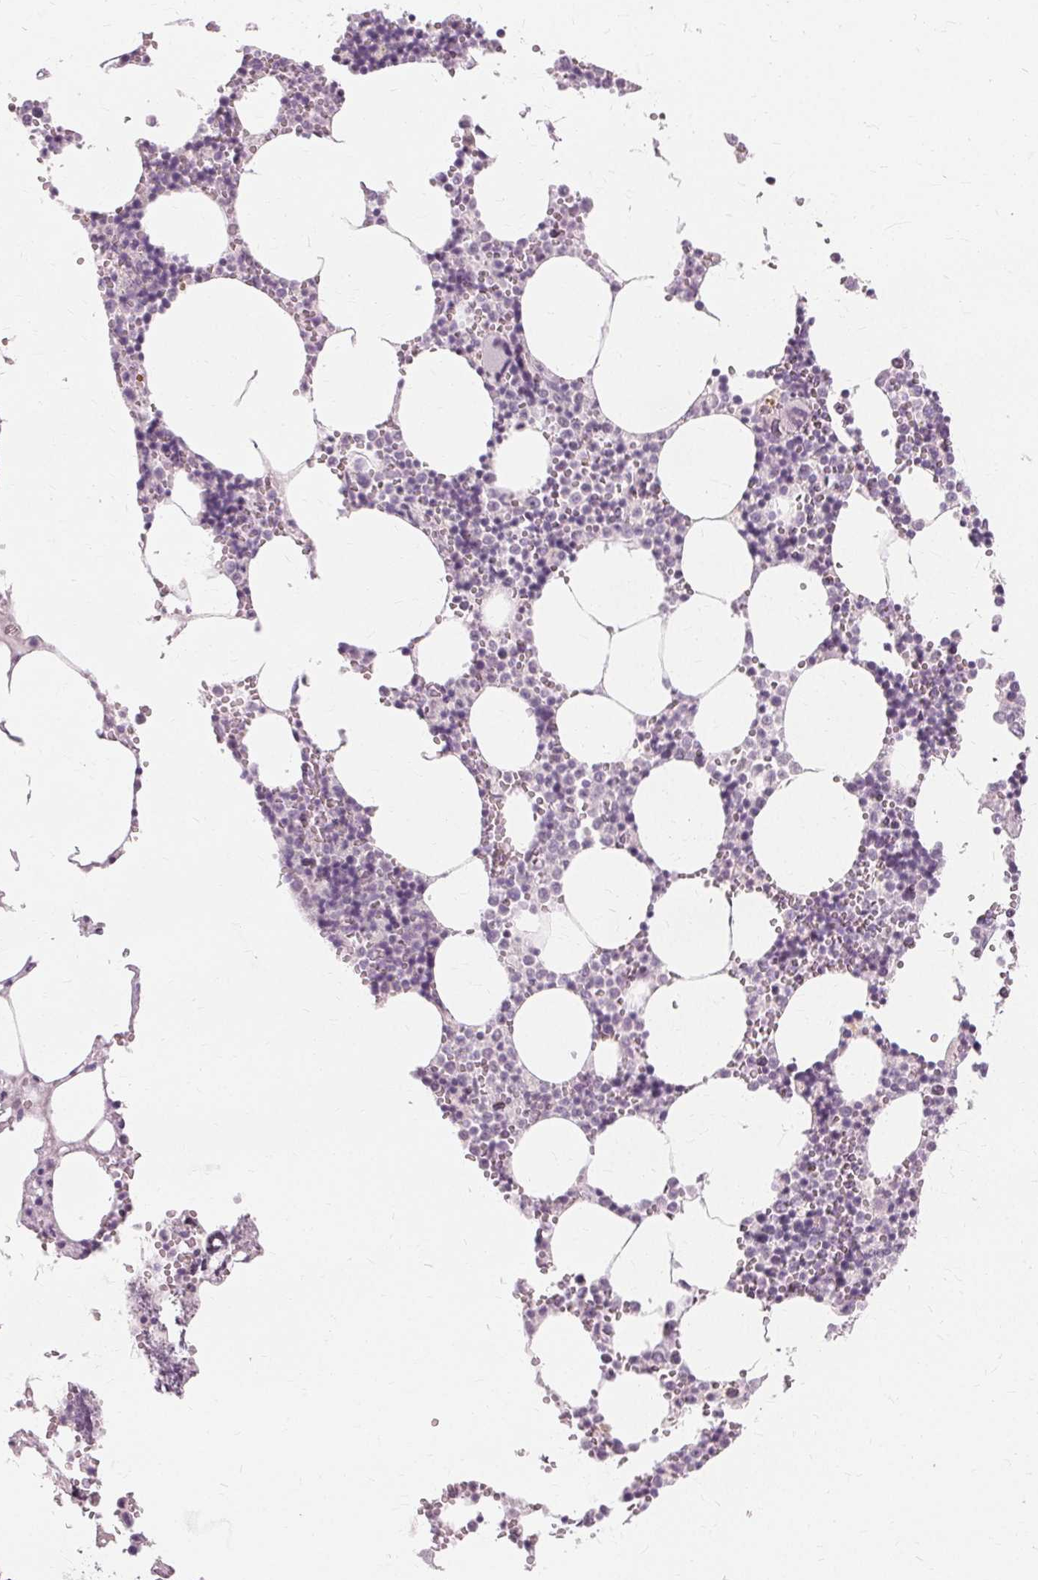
{"staining": {"intensity": "negative", "quantity": "none", "location": "none"}, "tissue": "bone marrow", "cell_type": "Hematopoietic cells", "image_type": "normal", "snomed": [{"axis": "morphology", "description": "Normal tissue, NOS"}, {"axis": "topography", "description": "Bone marrow"}], "caption": "A high-resolution micrograph shows immunohistochemistry staining of unremarkable bone marrow, which displays no significant expression in hematopoietic cells.", "gene": "MUC12", "patient": {"sex": "male", "age": 54}}